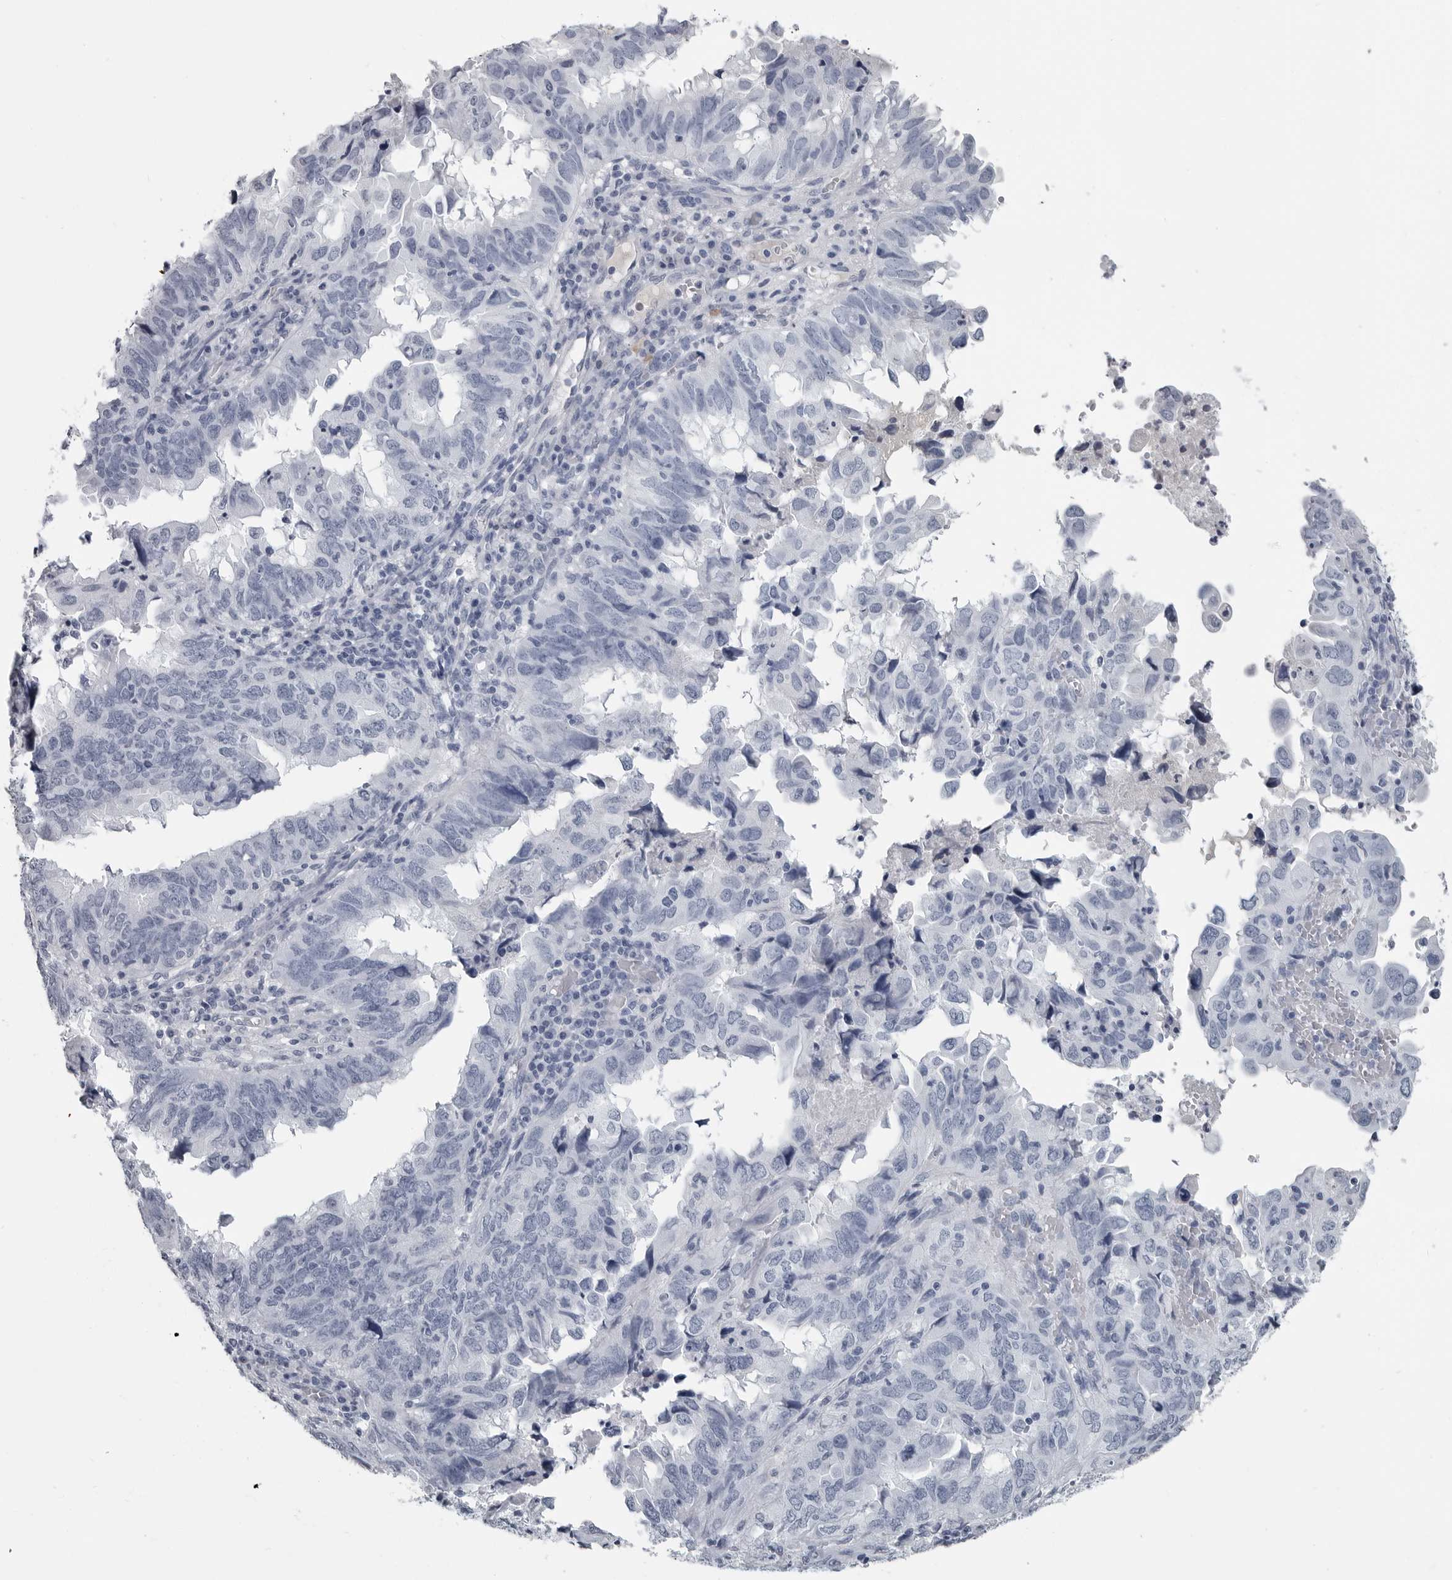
{"staining": {"intensity": "negative", "quantity": "none", "location": "none"}, "tissue": "endometrial cancer", "cell_type": "Tumor cells", "image_type": "cancer", "snomed": [{"axis": "morphology", "description": "Adenocarcinoma, NOS"}, {"axis": "topography", "description": "Uterus"}], "caption": "Immunohistochemistry image of endometrial cancer stained for a protein (brown), which reveals no staining in tumor cells.", "gene": "AMPD1", "patient": {"sex": "female", "age": 77}}